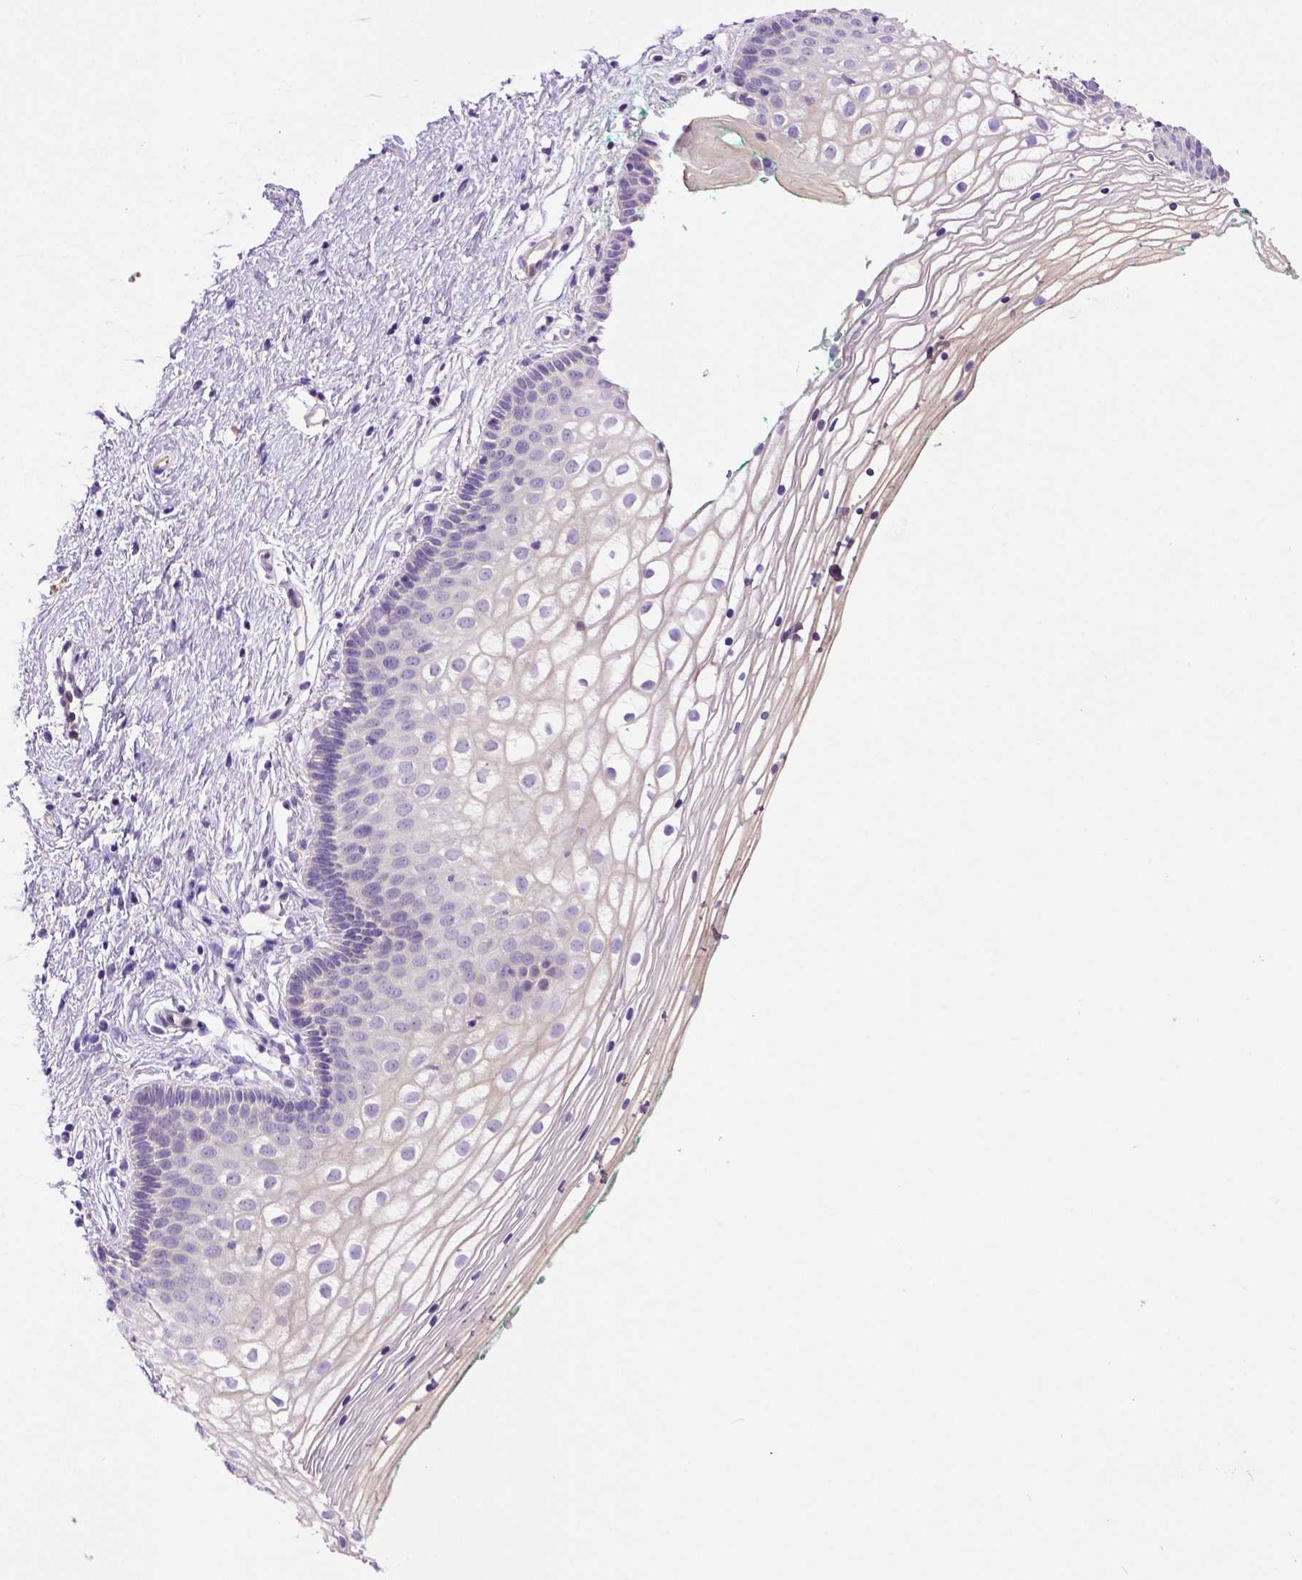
{"staining": {"intensity": "negative", "quantity": "none", "location": "none"}, "tissue": "vagina", "cell_type": "Squamous epithelial cells", "image_type": "normal", "snomed": [{"axis": "morphology", "description": "Normal tissue, NOS"}, {"axis": "topography", "description": "Vagina"}], "caption": "Immunohistochemistry (IHC) of benign vagina exhibits no positivity in squamous epithelial cells.", "gene": "DEPDC1B", "patient": {"sex": "female", "age": 36}}